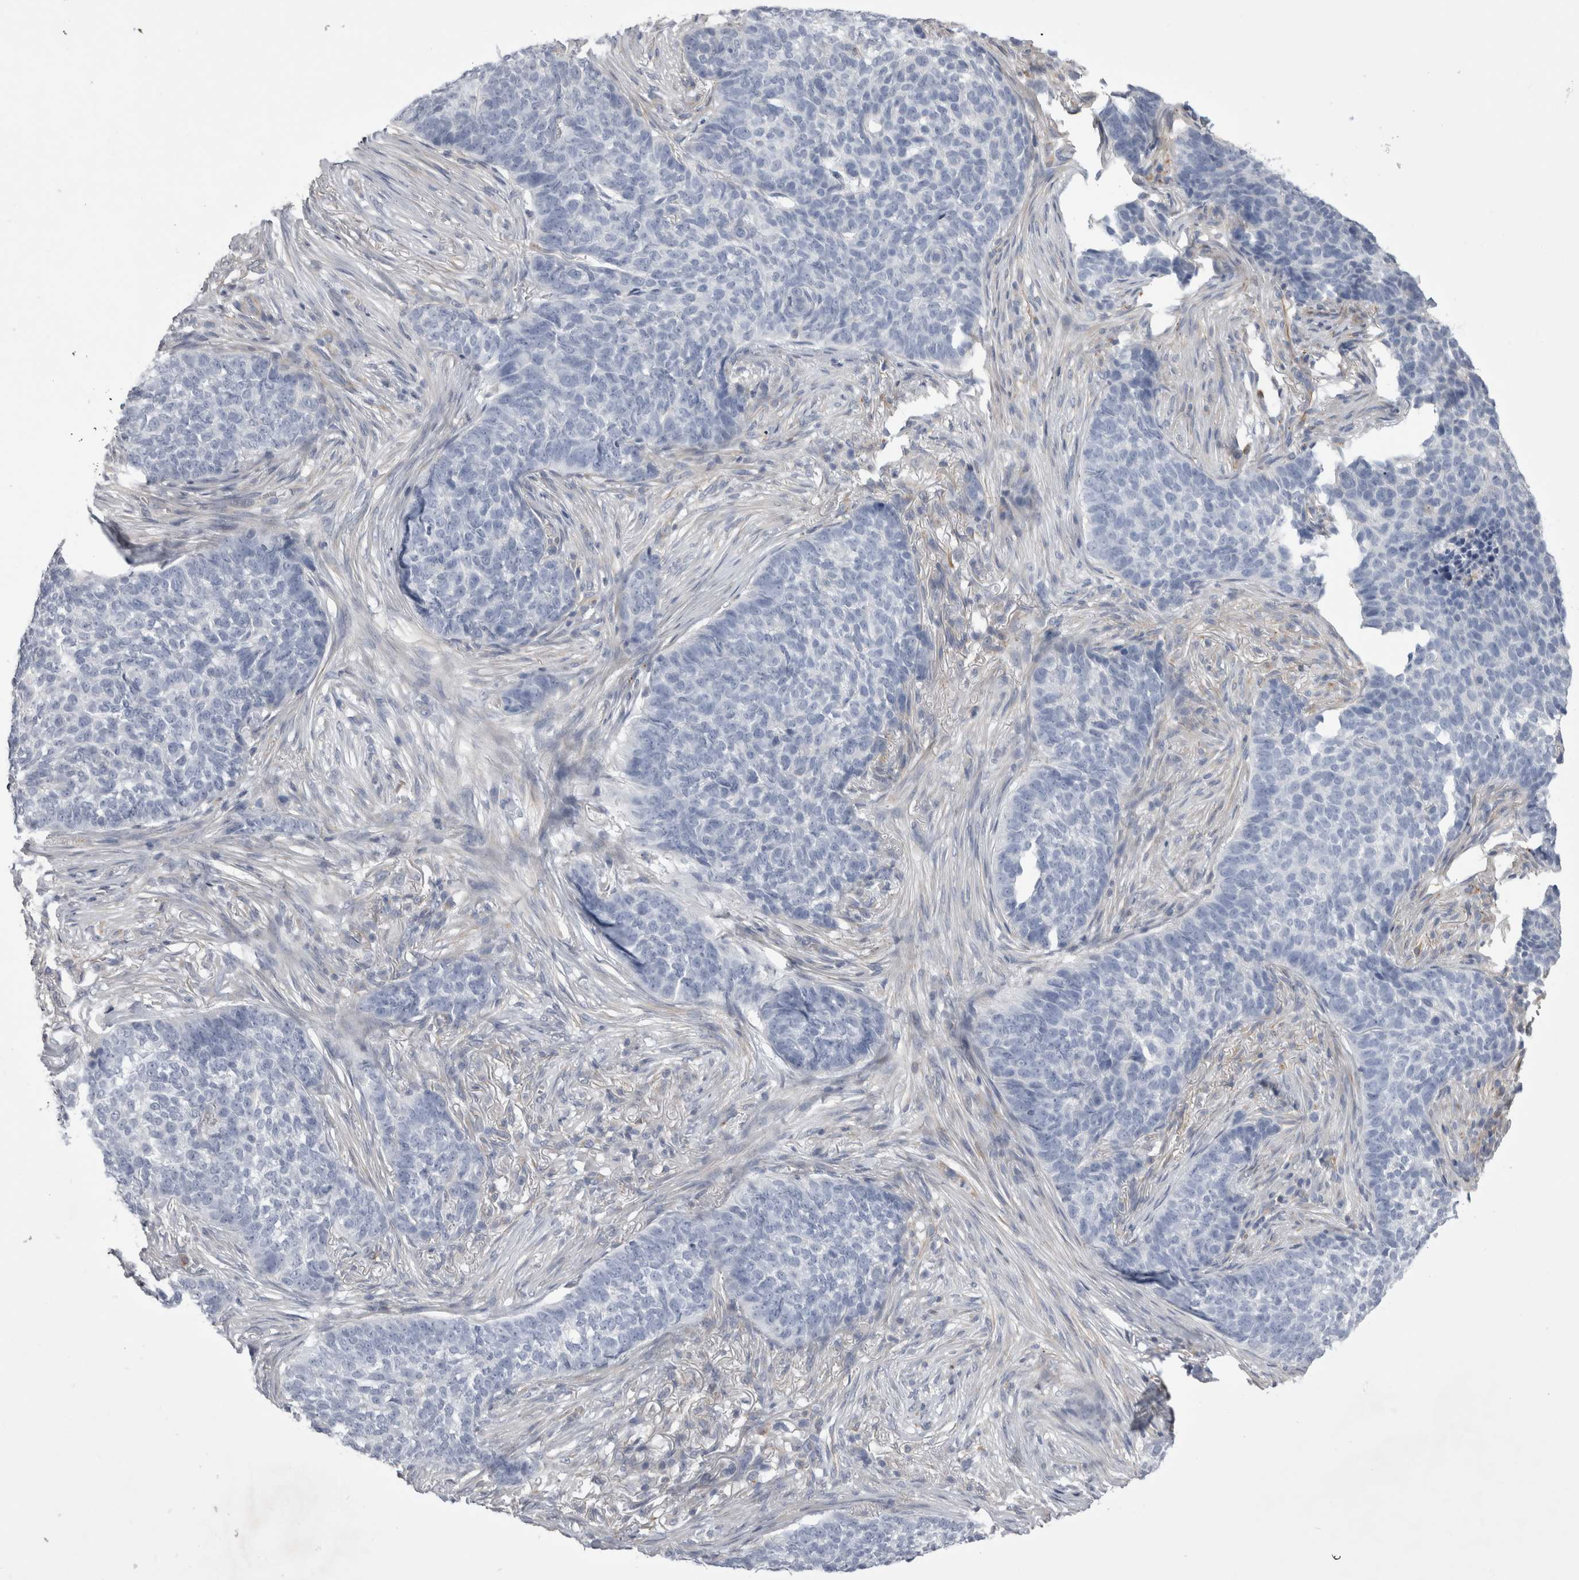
{"staining": {"intensity": "negative", "quantity": "none", "location": "none"}, "tissue": "skin cancer", "cell_type": "Tumor cells", "image_type": "cancer", "snomed": [{"axis": "morphology", "description": "Basal cell carcinoma"}, {"axis": "topography", "description": "Skin"}], "caption": "Immunohistochemistry (IHC) of skin basal cell carcinoma reveals no expression in tumor cells.", "gene": "STRADB", "patient": {"sex": "male", "age": 85}}